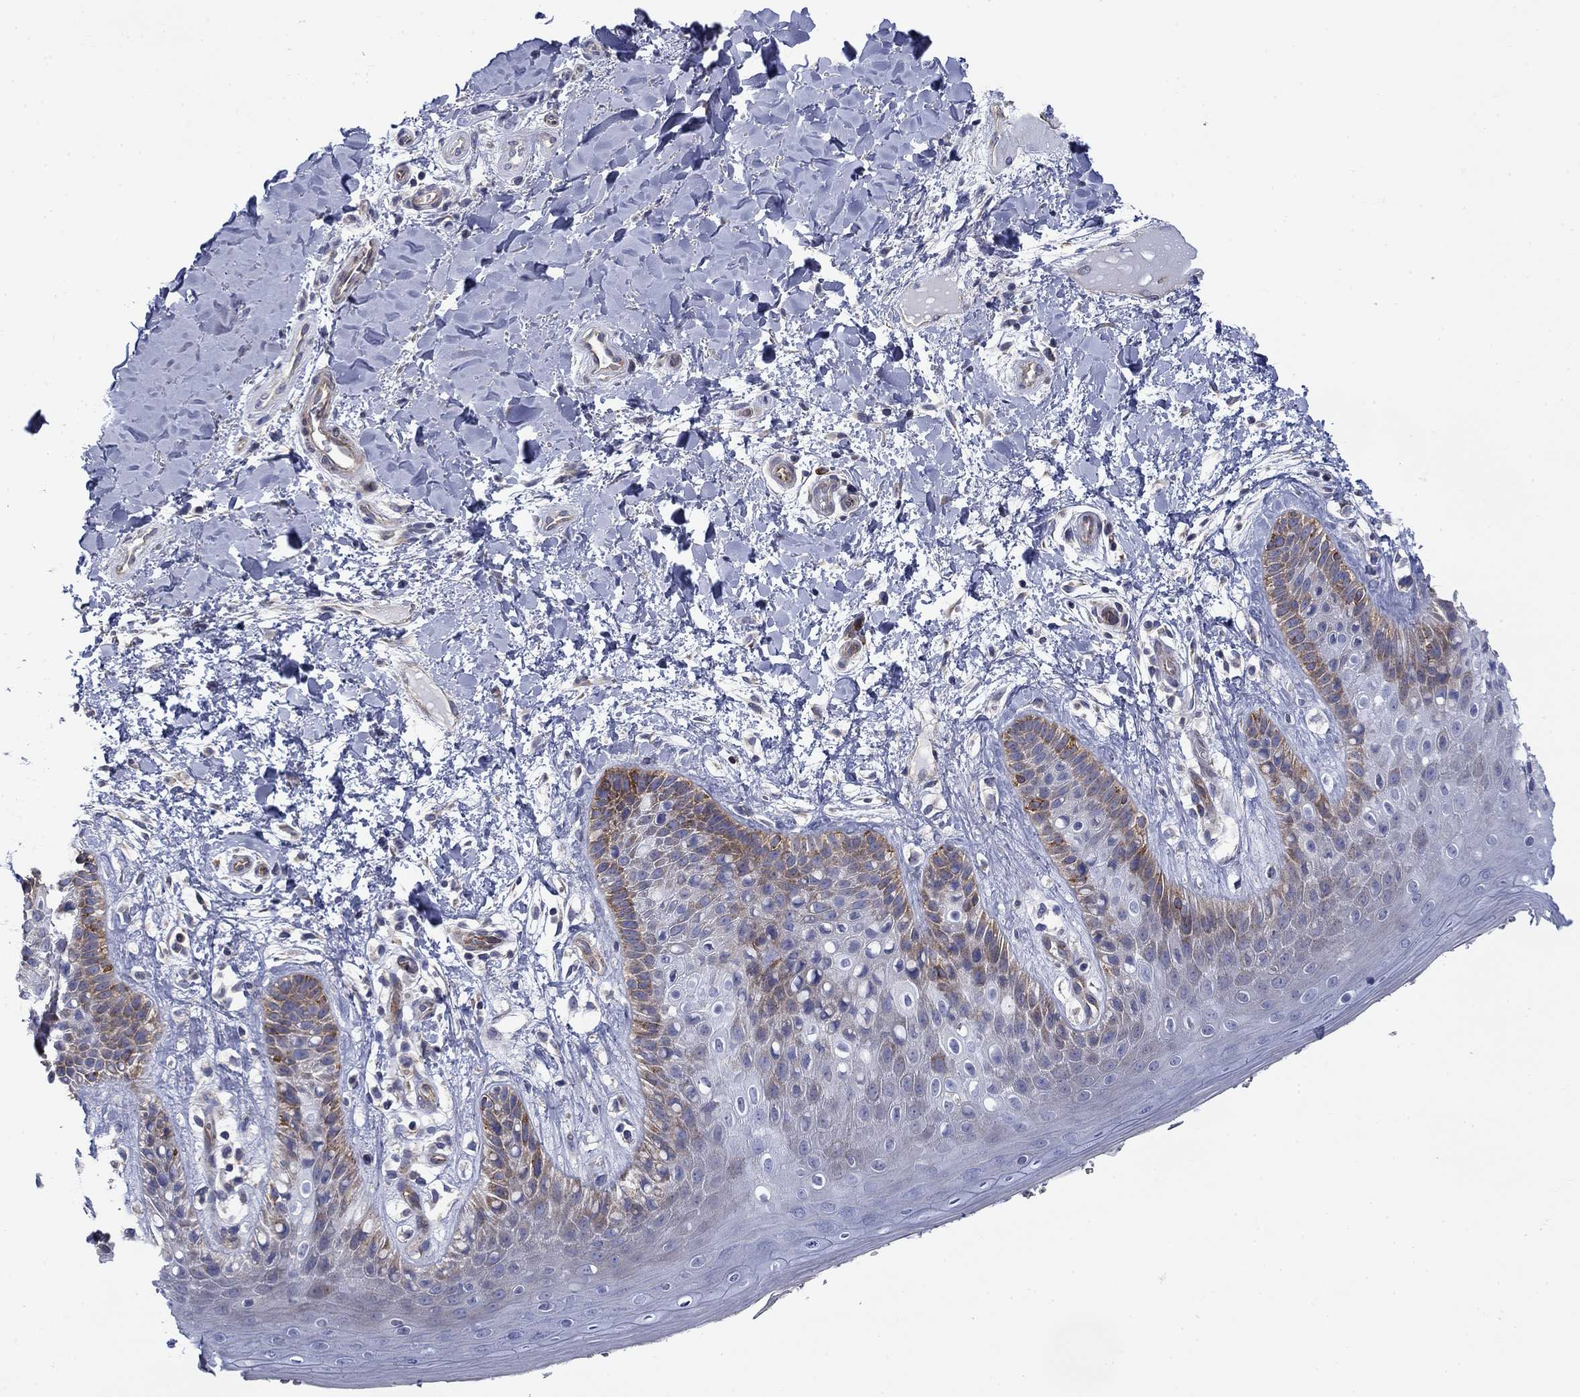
{"staining": {"intensity": "strong", "quantity": "<25%", "location": "cytoplasmic/membranous"}, "tissue": "skin", "cell_type": "Epidermal cells", "image_type": "normal", "snomed": [{"axis": "morphology", "description": "Normal tissue, NOS"}, {"axis": "topography", "description": "Anal"}], "caption": "An image of human skin stained for a protein demonstrates strong cytoplasmic/membranous brown staining in epidermal cells. The staining was performed using DAB, with brown indicating positive protein expression. Nuclei are stained blue with hematoxylin.", "gene": "FXR1", "patient": {"sex": "male", "age": 36}}